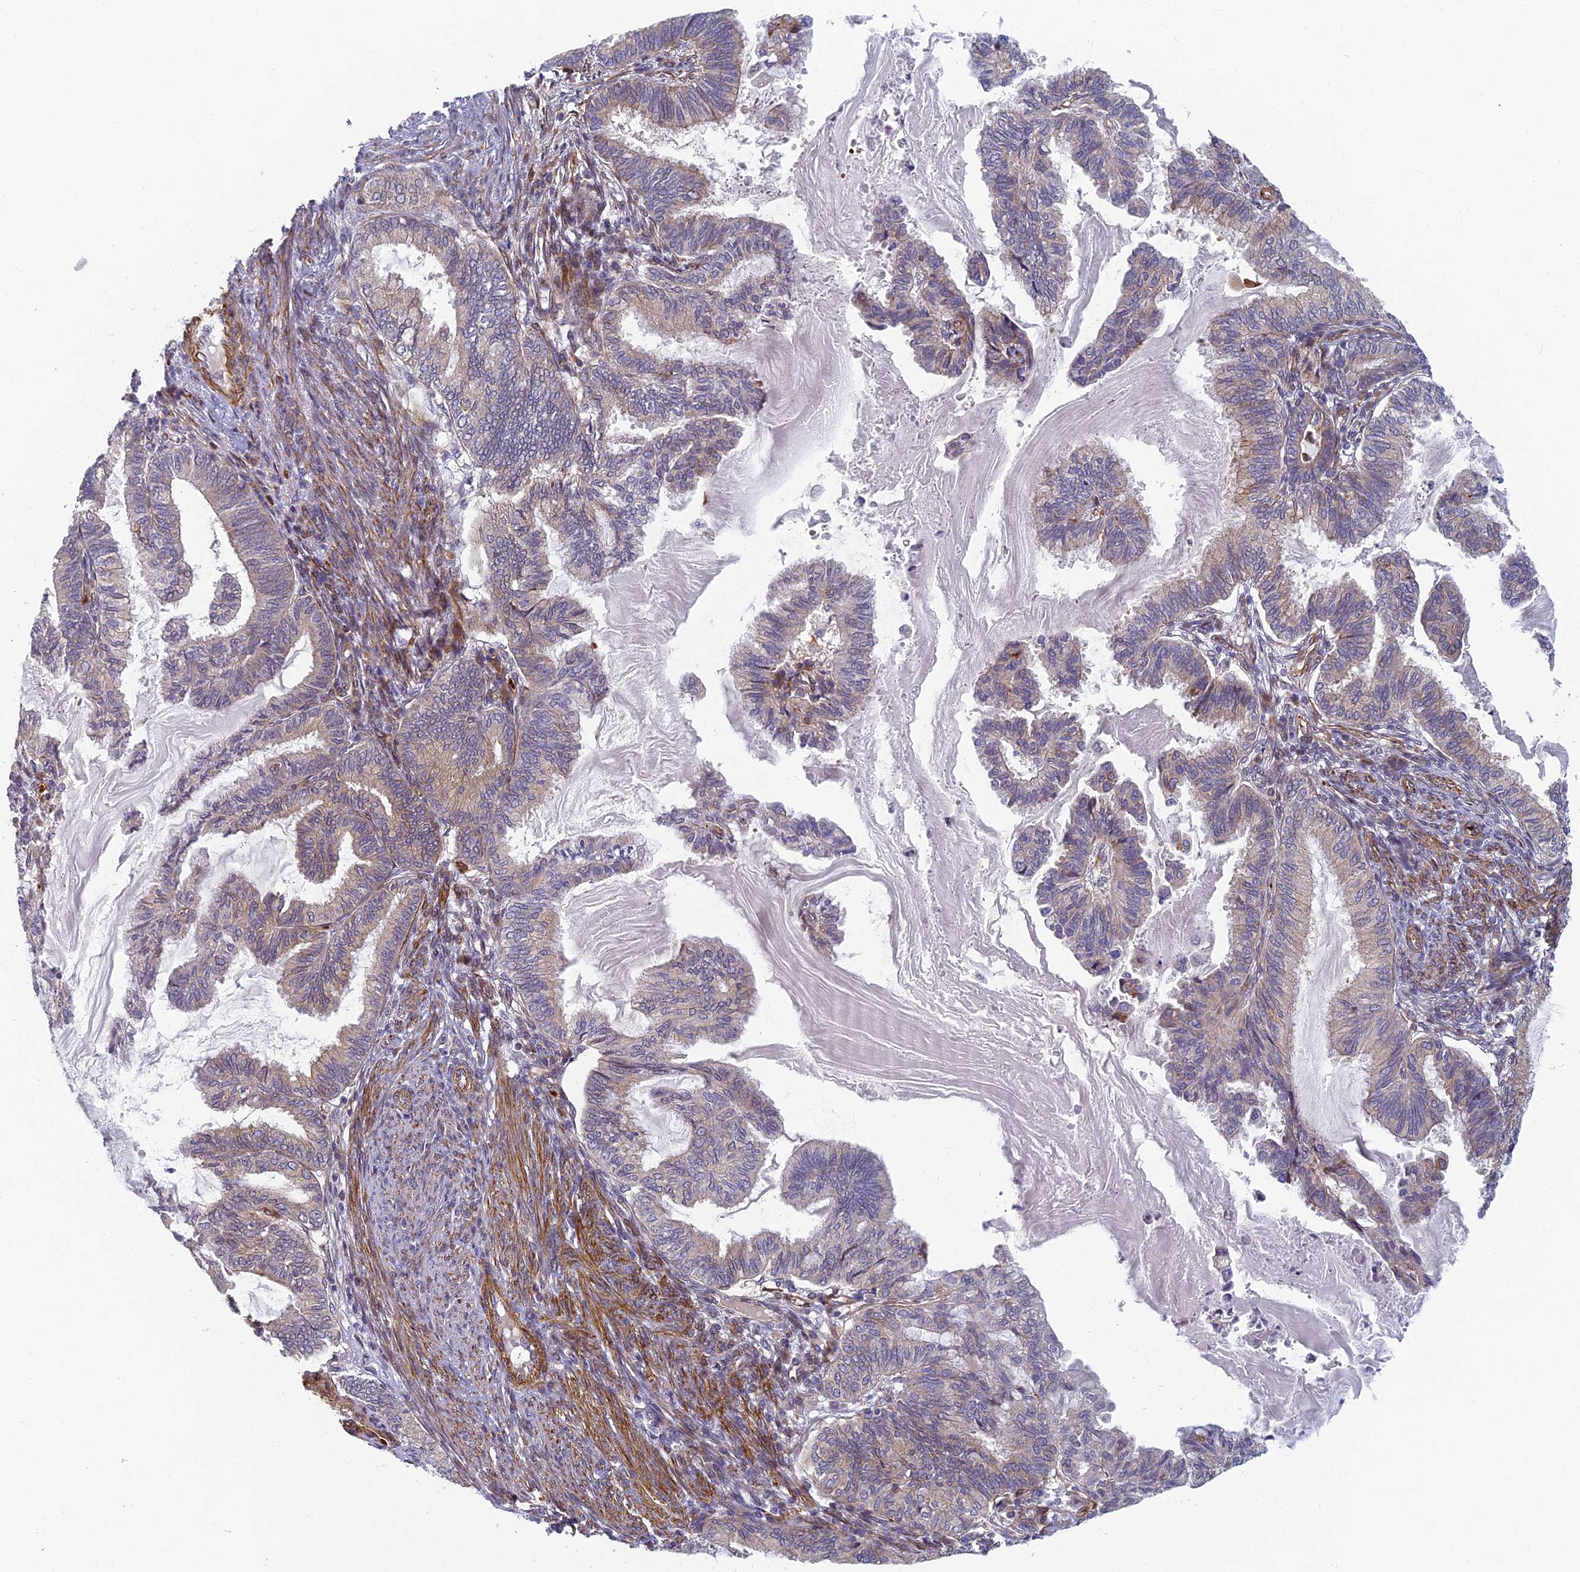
{"staining": {"intensity": "negative", "quantity": "none", "location": "none"}, "tissue": "endometrial cancer", "cell_type": "Tumor cells", "image_type": "cancer", "snomed": [{"axis": "morphology", "description": "Adenocarcinoma, NOS"}, {"axis": "topography", "description": "Endometrium"}], "caption": "Tumor cells show no significant expression in endometrial cancer. Nuclei are stained in blue.", "gene": "ABCB10", "patient": {"sex": "female", "age": 86}}